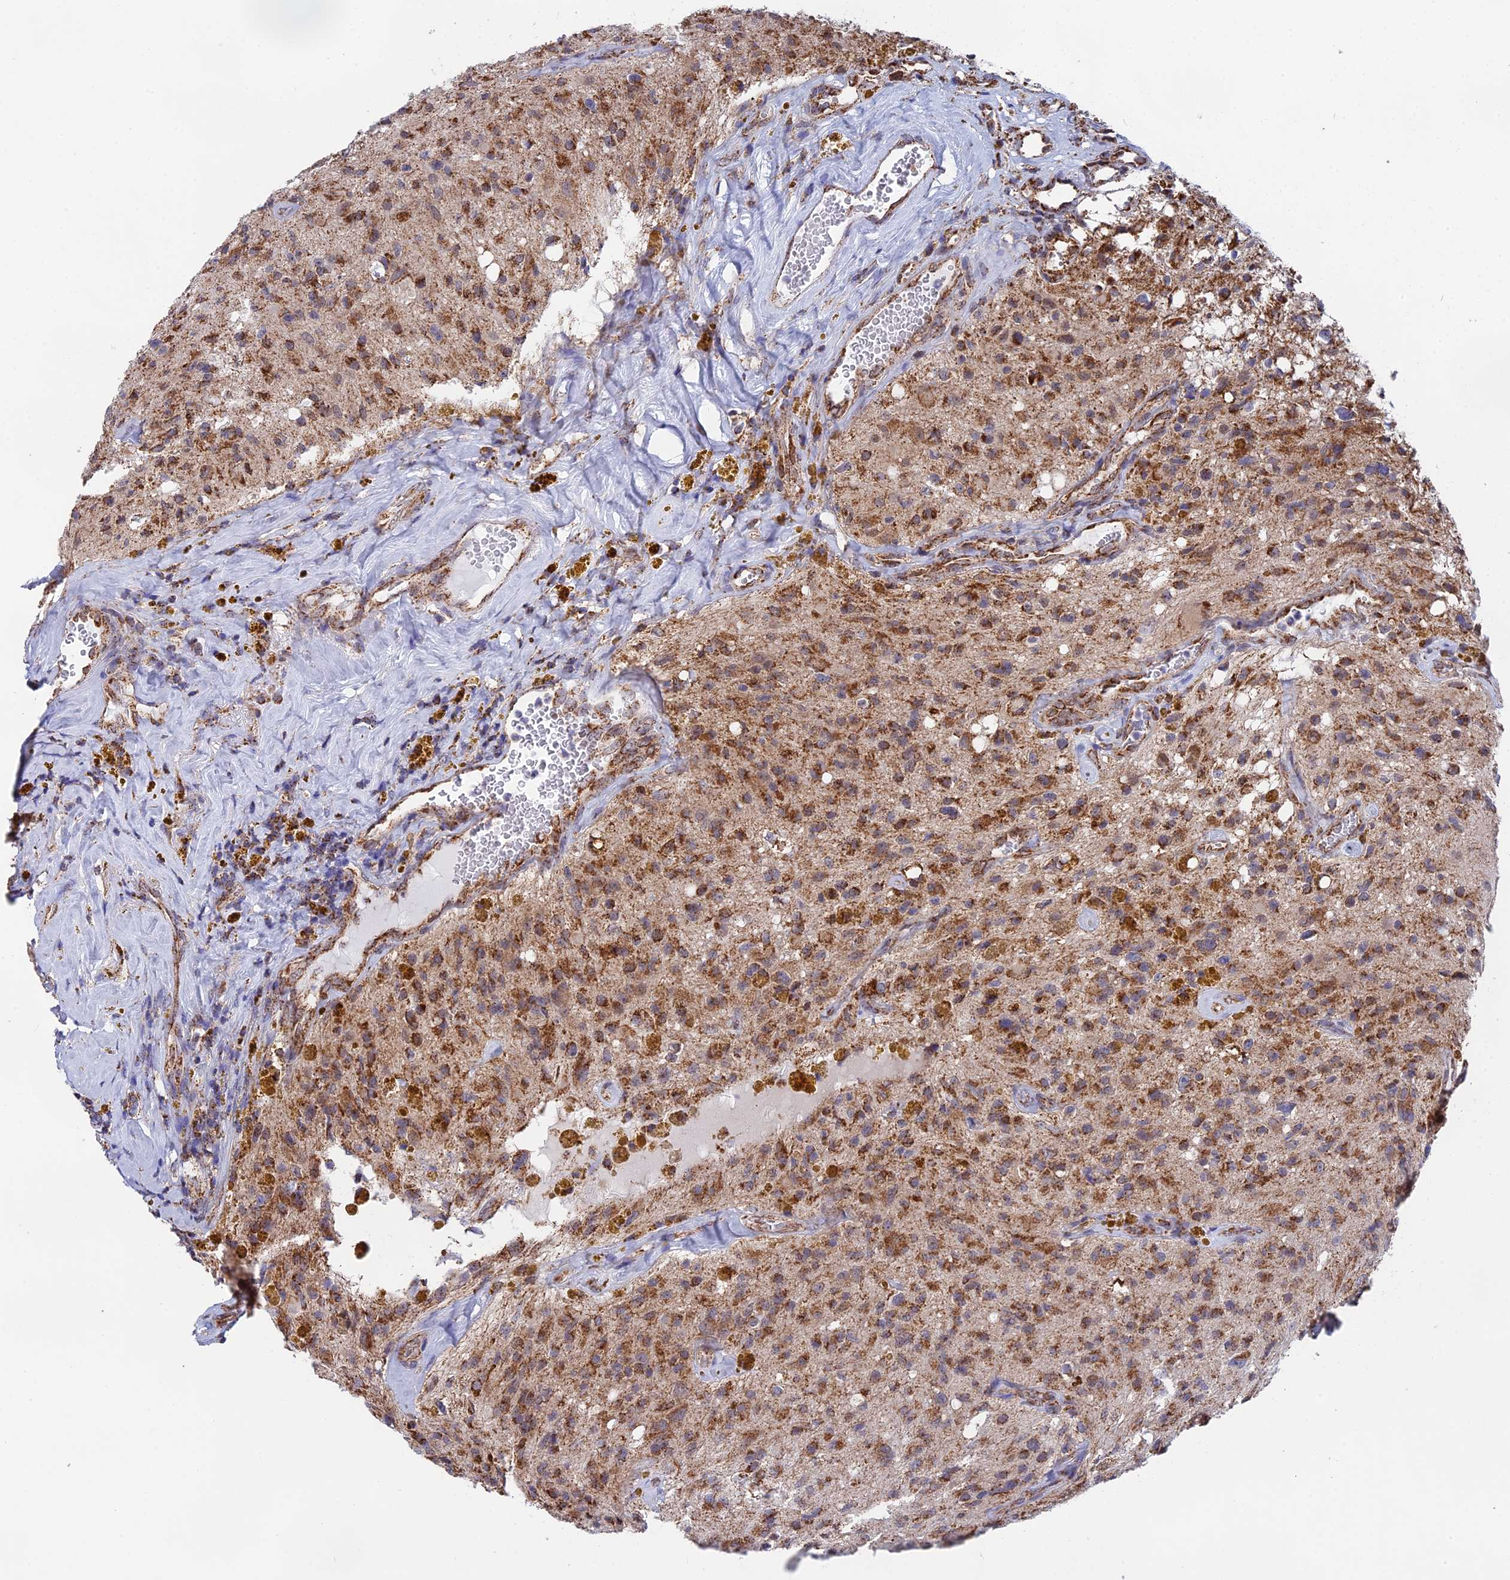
{"staining": {"intensity": "moderate", "quantity": ">75%", "location": "cytoplasmic/membranous"}, "tissue": "glioma", "cell_type": "Tumor cells", "image_type": "cancer", "snomed": [{"axis": "morphology", "description": "Glioma, malignant, High grade"}, {"axis": "topography", "description": "Brain"}], "caption": "Glioma stained with DAB IHC displays medium levels of moderate cytoplasmic/membranous positivity in about >75% of tumor cells.", "gene": "CDC16", "patient": {"sex": "male", "age": 69}}